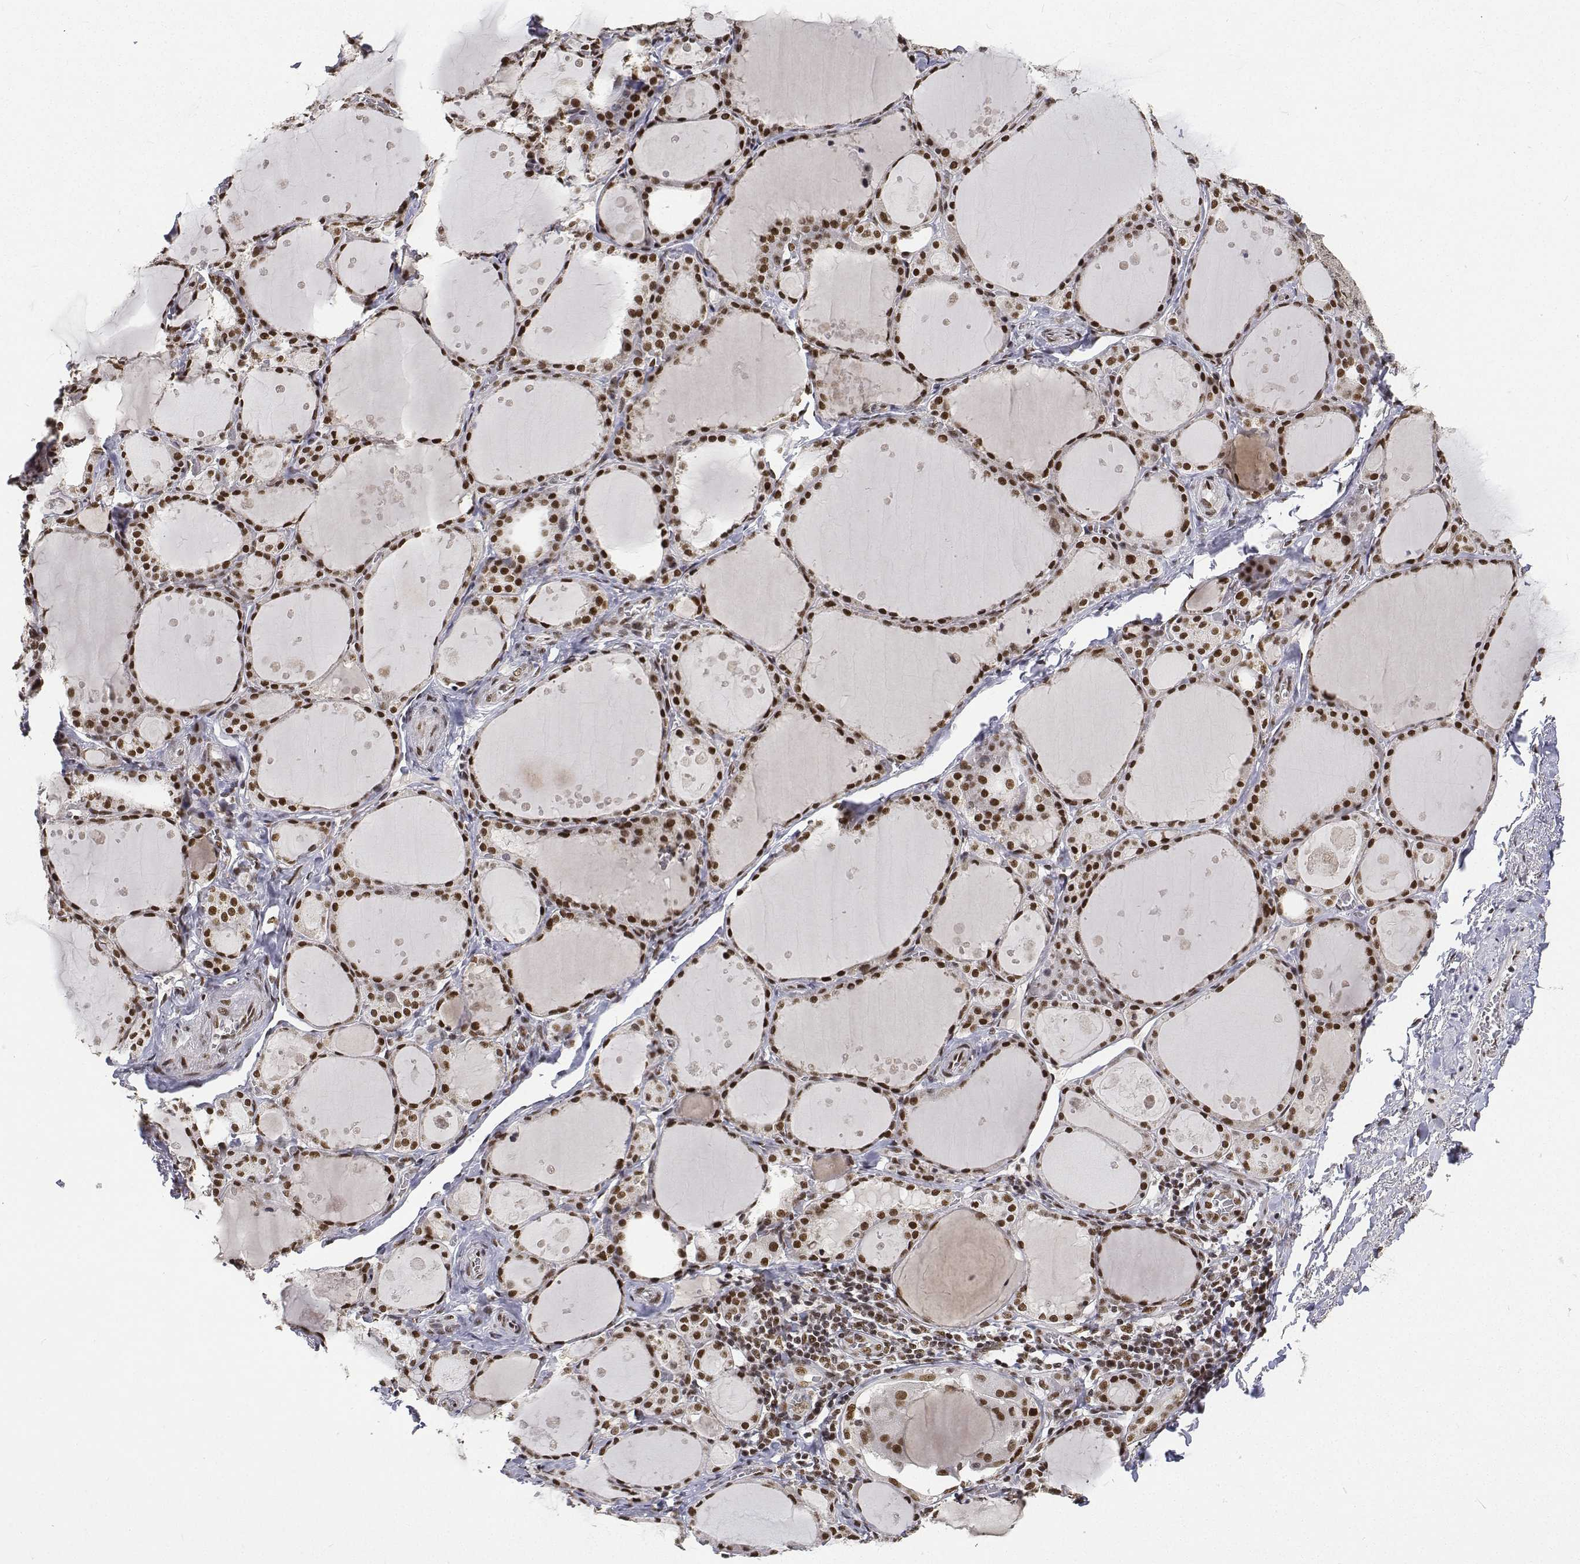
{"staining": {"intensity": "strong", "quantity": ">75%", "location": "nuclear"}, "tissue": "thyroid gland", "cell_type": "Glandular cells", "image_type": "normal", "snomed": [{"axis": "morphology", "description": "Normal tissue, NOS"}, {"axis": "topography", "description": "Thyroid gland"}], "caption": "IHC of unremarkable thyroid gland demonstrates high levels of strong nuclear positivity in approximately >75% of glandular cells.", "gene": "ATRX", "patient": {"sex": "male", "age": 68}}